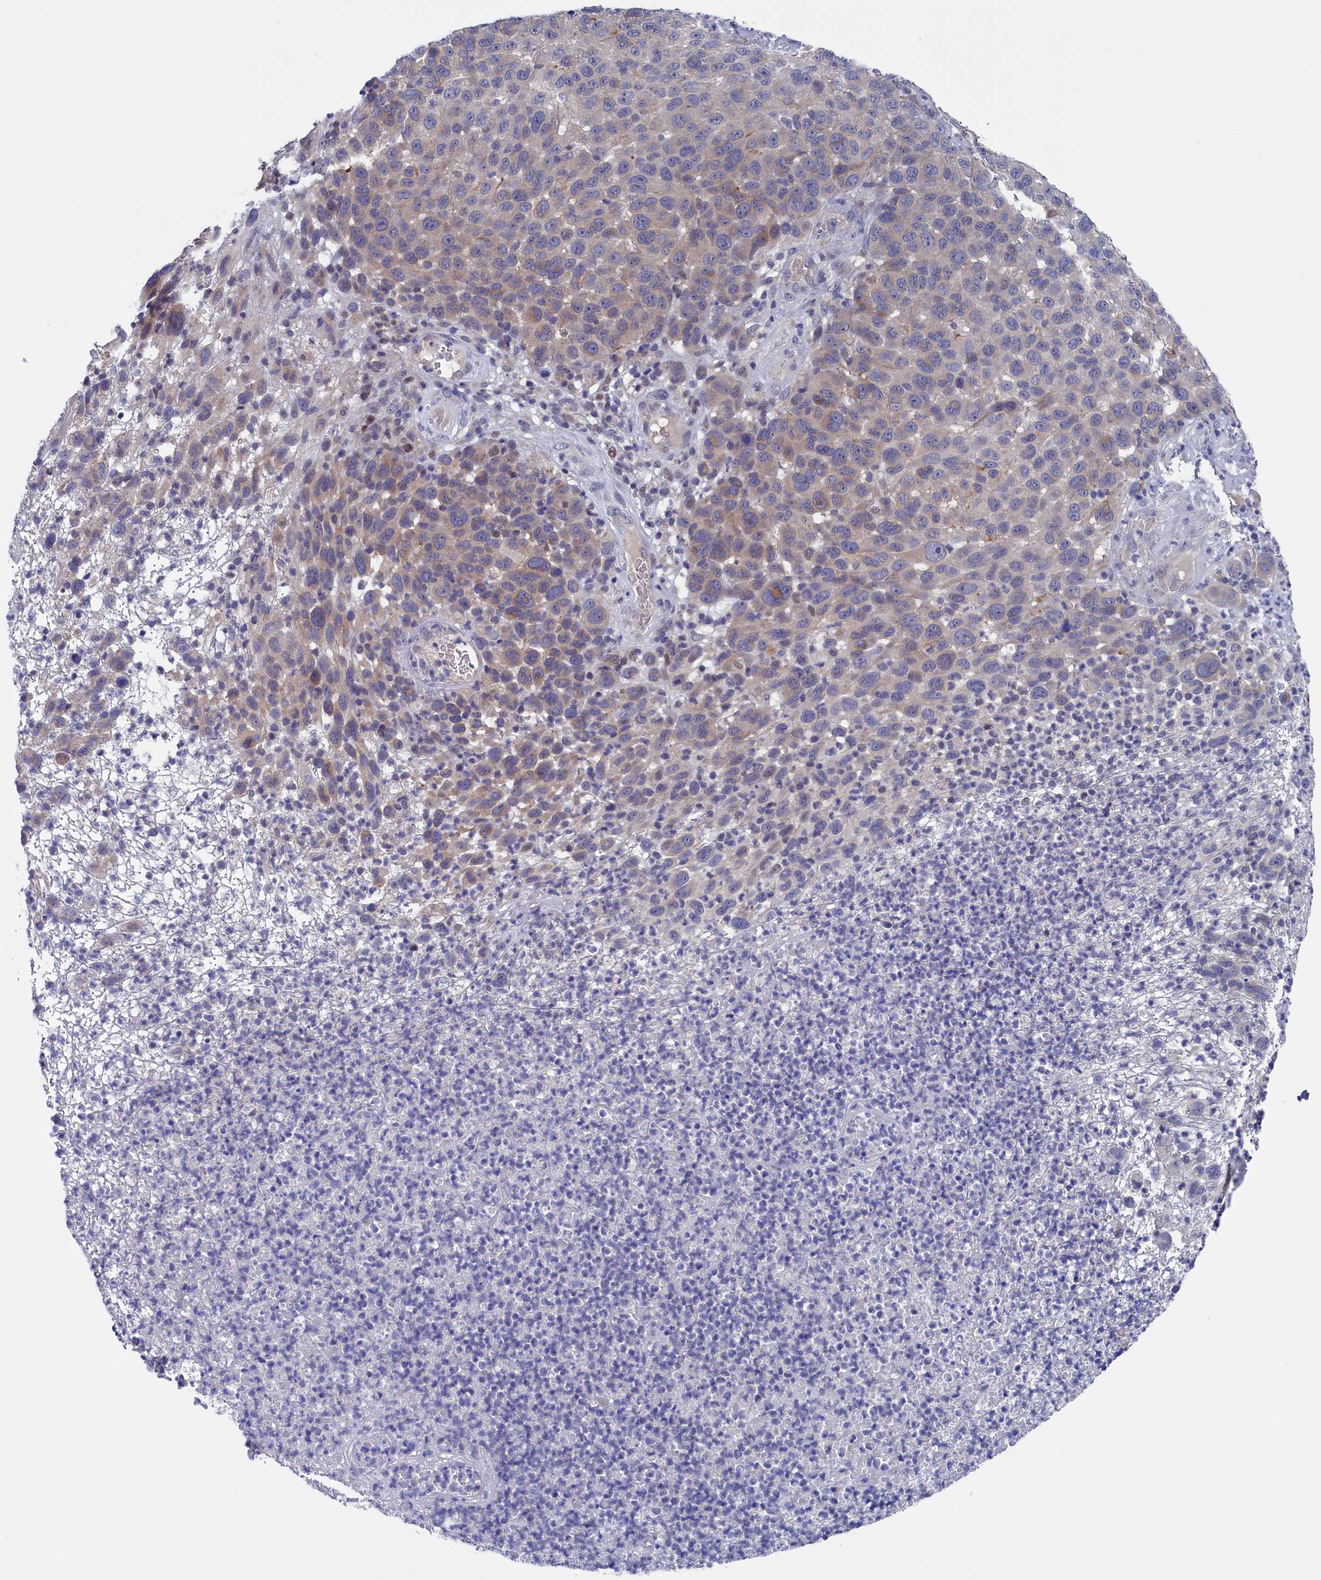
{"staining": {"intensity": "weak", "quantity": "25%-75%", "location": "cytoplasmic/membranous"}, "tissue": "melanoma", "cell_type": "Tumor cells", "image_type": "cancer", "snomed": [{"axis": "morphology", "description": "Malignant melanoma, NOS"}, {"axis": "topography", "description": "Skin"}], "caption": "Immunohistochemical staining of human malignant melanoma exhibits low levels of weak cytoplasmic/membranous positivity in about 25%-75% of tumor cells. The staining was performed using DAB (3,3'-diaminobenzidine) to visualize the protein expression in brown, while the nuclei were stained in blue with hematoxylin (Magnification: 20x).", "gene": "SPATA13", "patient": {"sex": "male", "age": 49}}